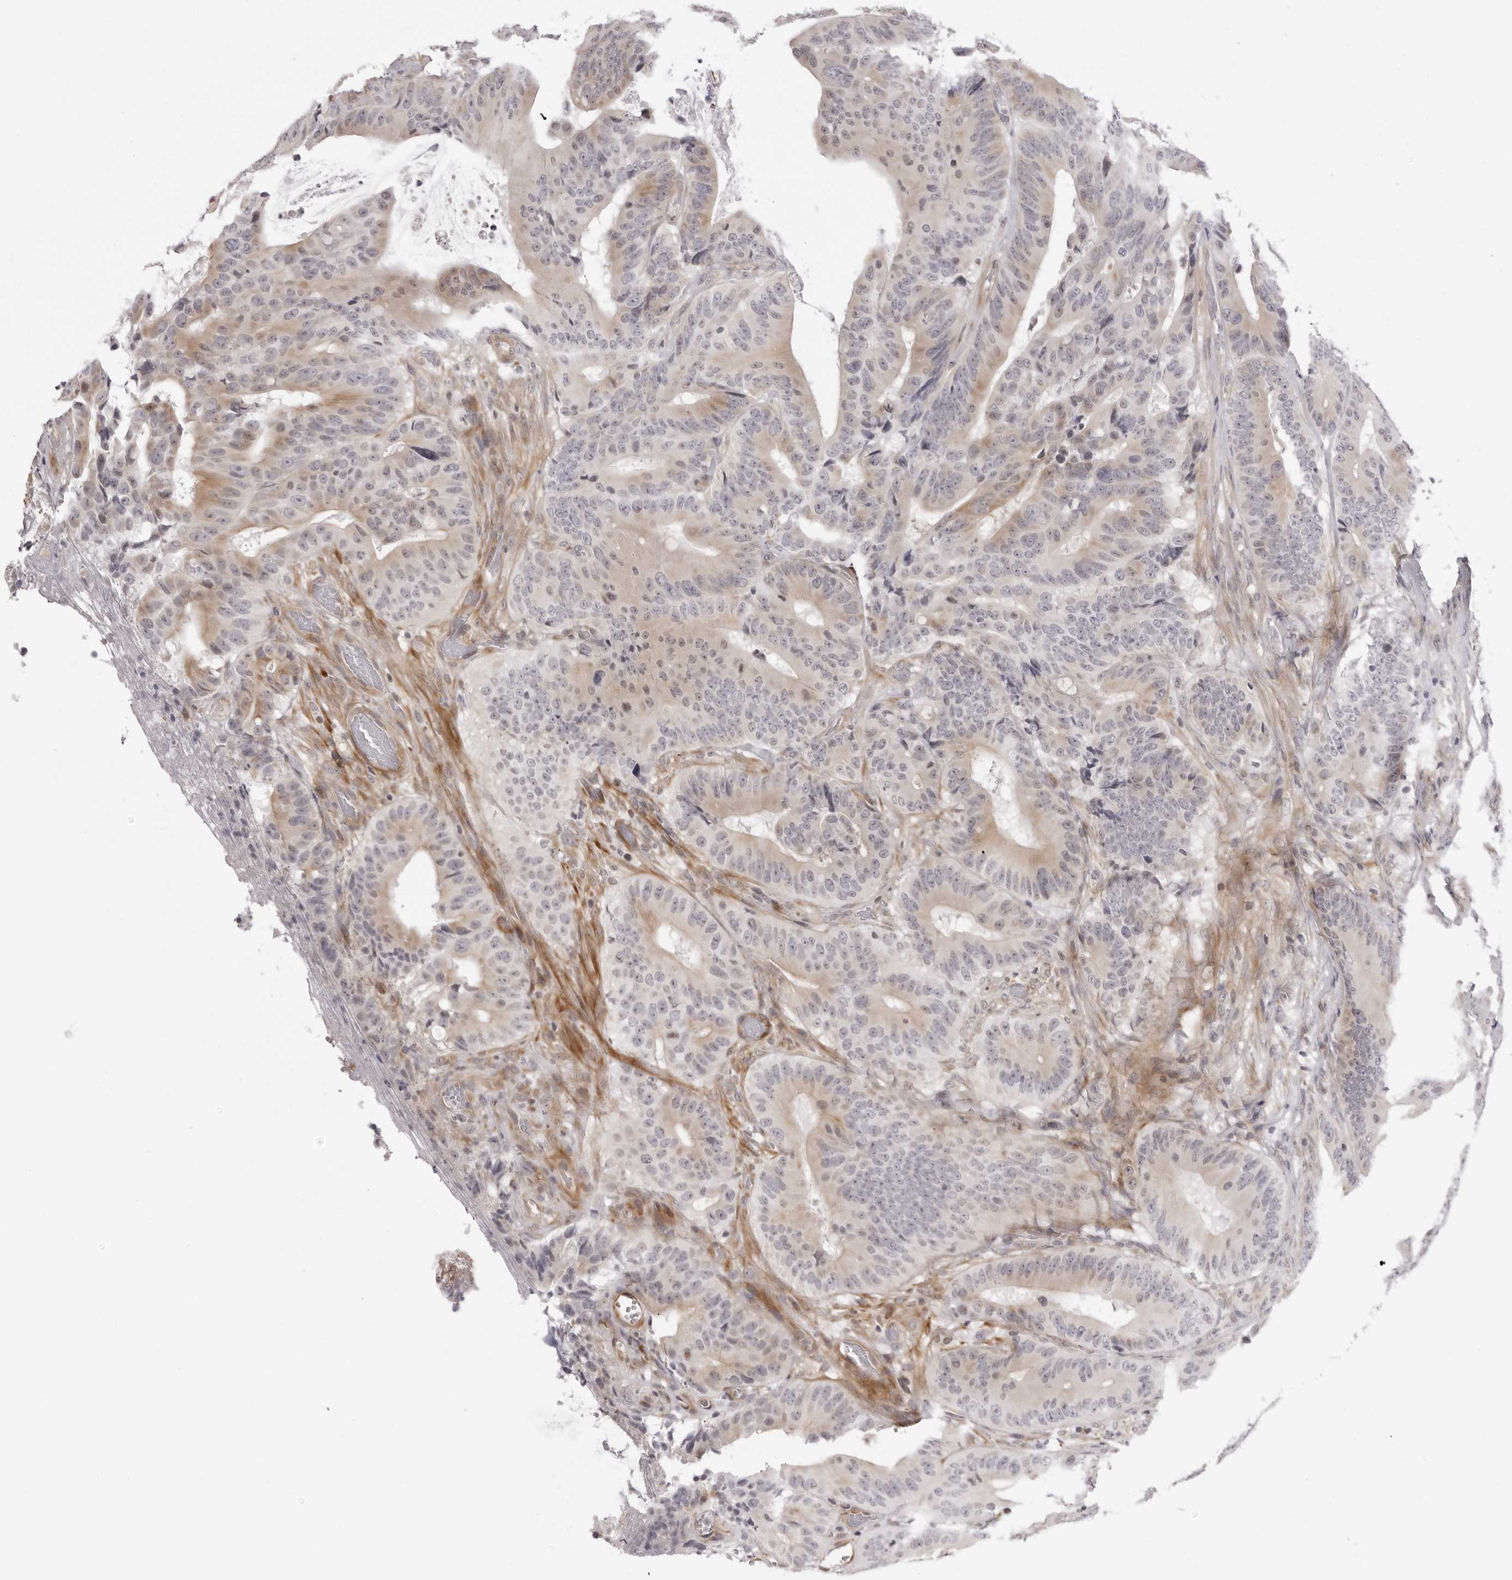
{"staining": {"intensity": "weak", "quantity": "25%-75%", "location": "cytoplasmic/membranous"}, "tissue": "colorectal cancer", "cell_type": "Tumor cells", "image_type": "cancer", "snomed": [{"axis": "morphology", "description": "Adenocarcinoma, NOS"}, {"axis": "topography", "description": "Colon"}], "caption": "A photomicrograph of human colorectal cancer stained for a protein demonstrates weak cytoplasmic/membranous brown staining in tumor cells.", "gene": "SUGCT", "patient": {"sex": "male", "age": 83}}